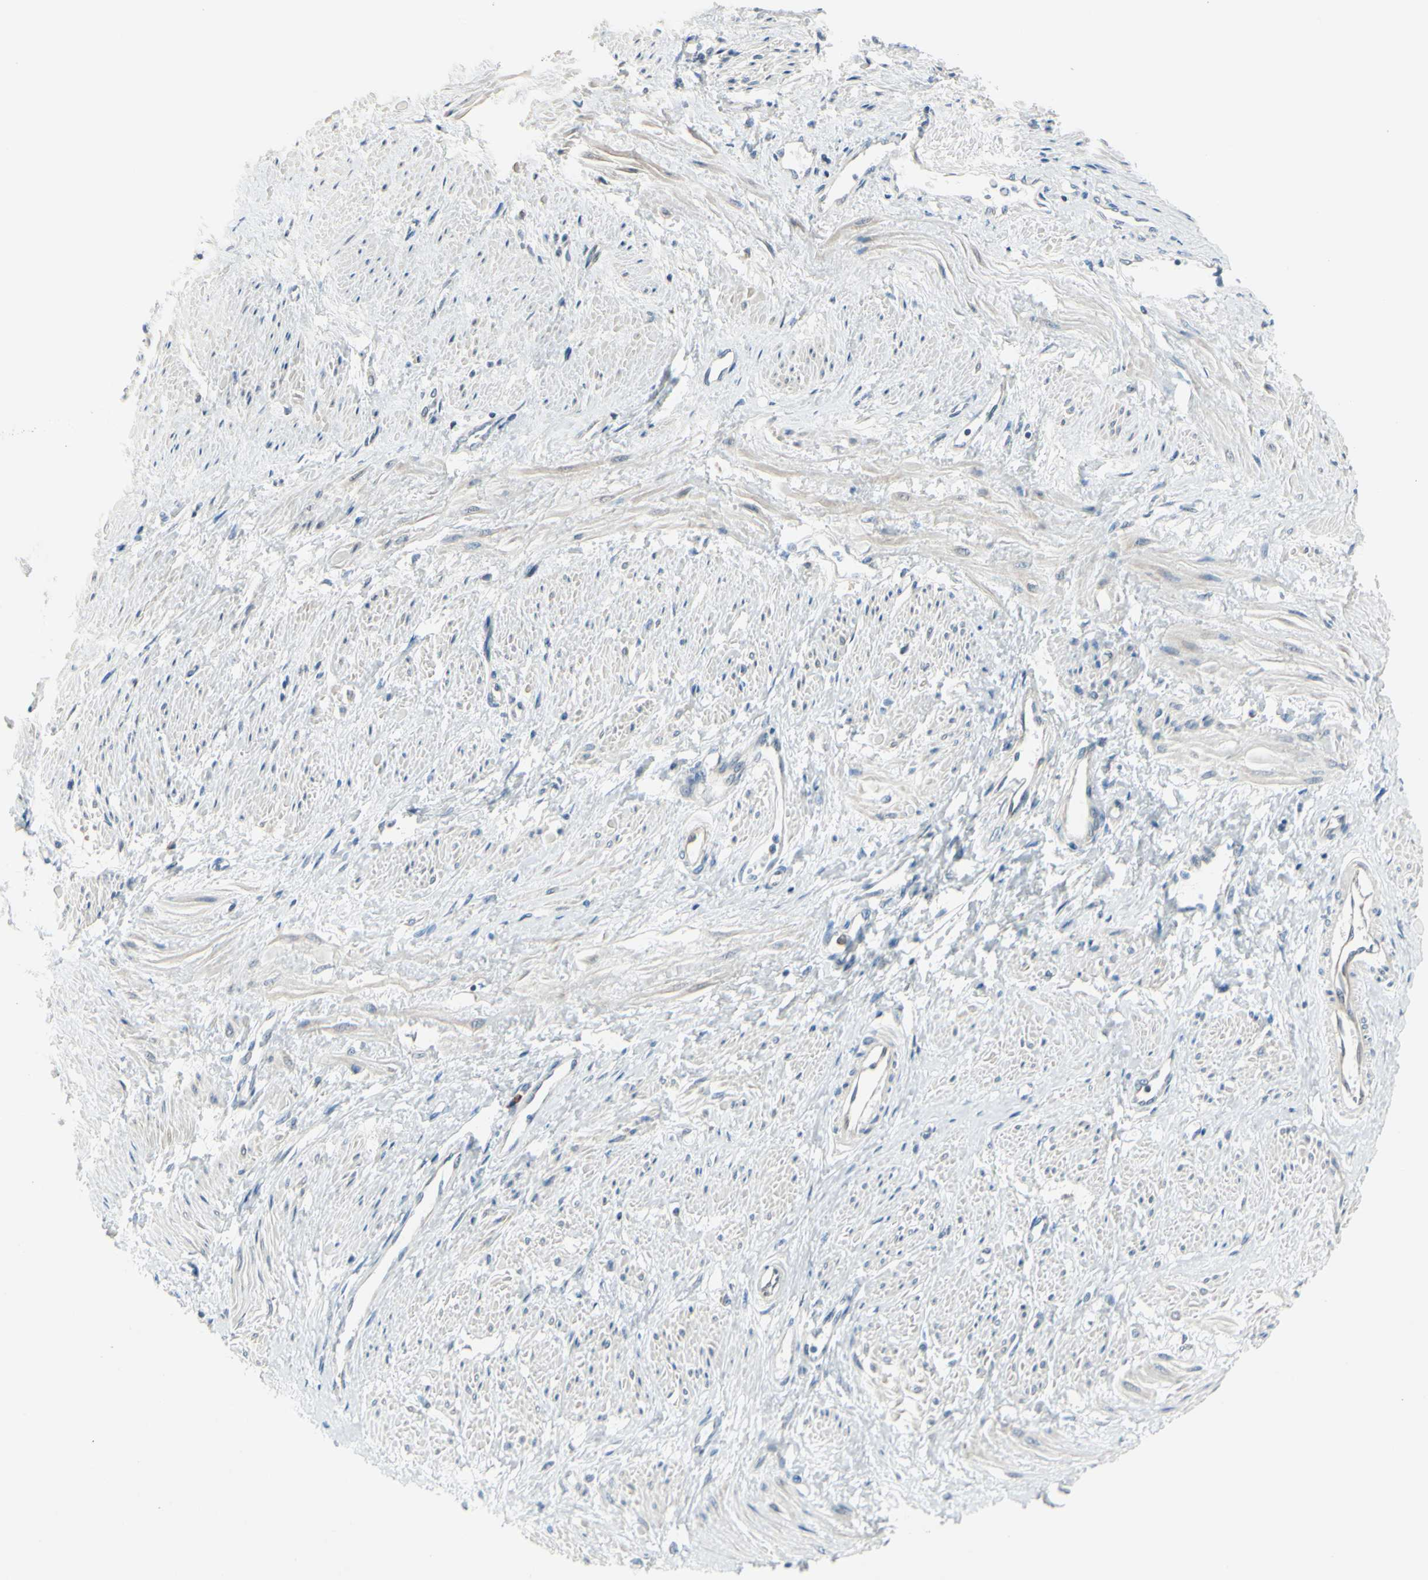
{"staining": {"intensity": "negative", "quantity": "none", "location": "none"}, "tissue": "smooth muscle", "cell_type": "Smooth muscle cells", "image_type": "normal", "snomed": [{"axis": "morphology", "description": "Normal tissue, NOS"}, {"axis": "topography", "description": "Smooth muscle"}, {"axis": "topography", "description": "Uterus"}], "caption": "Immunohistochemical staining of benign human smooth muscle exhibits no significant expression in smooth muscle cells. (Immunohistochemistry, brightfield microscopy, high magnification).", "gene": "SELENOS", "patient": {"sex": "female", "age": 39}}